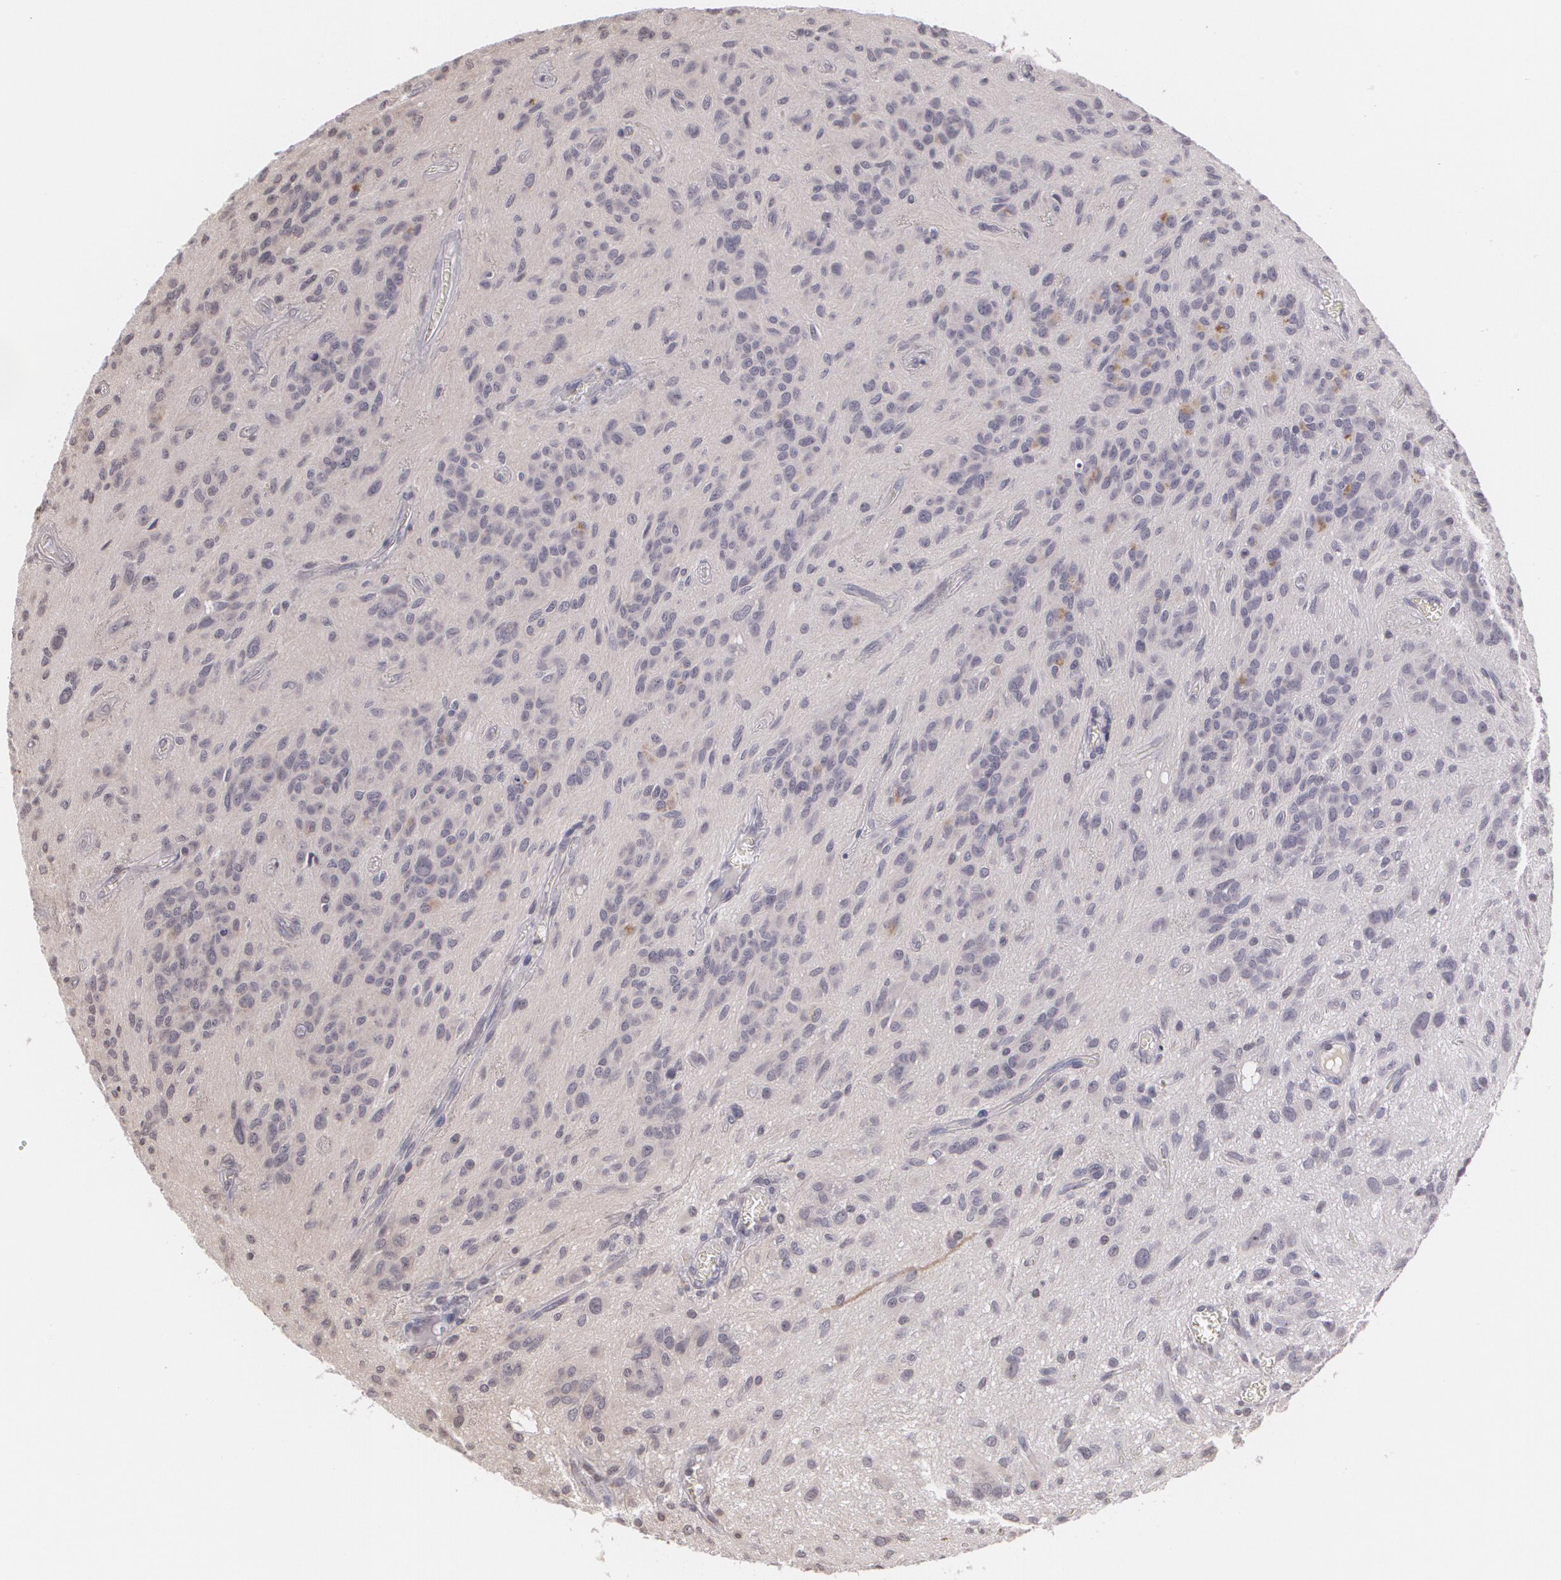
{"staining": {"intensity": "negative", "quantity": "none", "location": "none"}, "tissue": "glioma", "cell_type": "Tumor cells", "image_type": "cancer", "snomed": [{"axis": "morphology", "description": "Glioma, malignant, Low grade"}, {"axis": "topography", "description": "Brain"}], "caption": "IHC image of neoplastic tissue: glioma stained with DAB shows no significant protein expression in tumor cells.", "gene": "MUC1", "patient": {"sex": "female", "age": 15}}